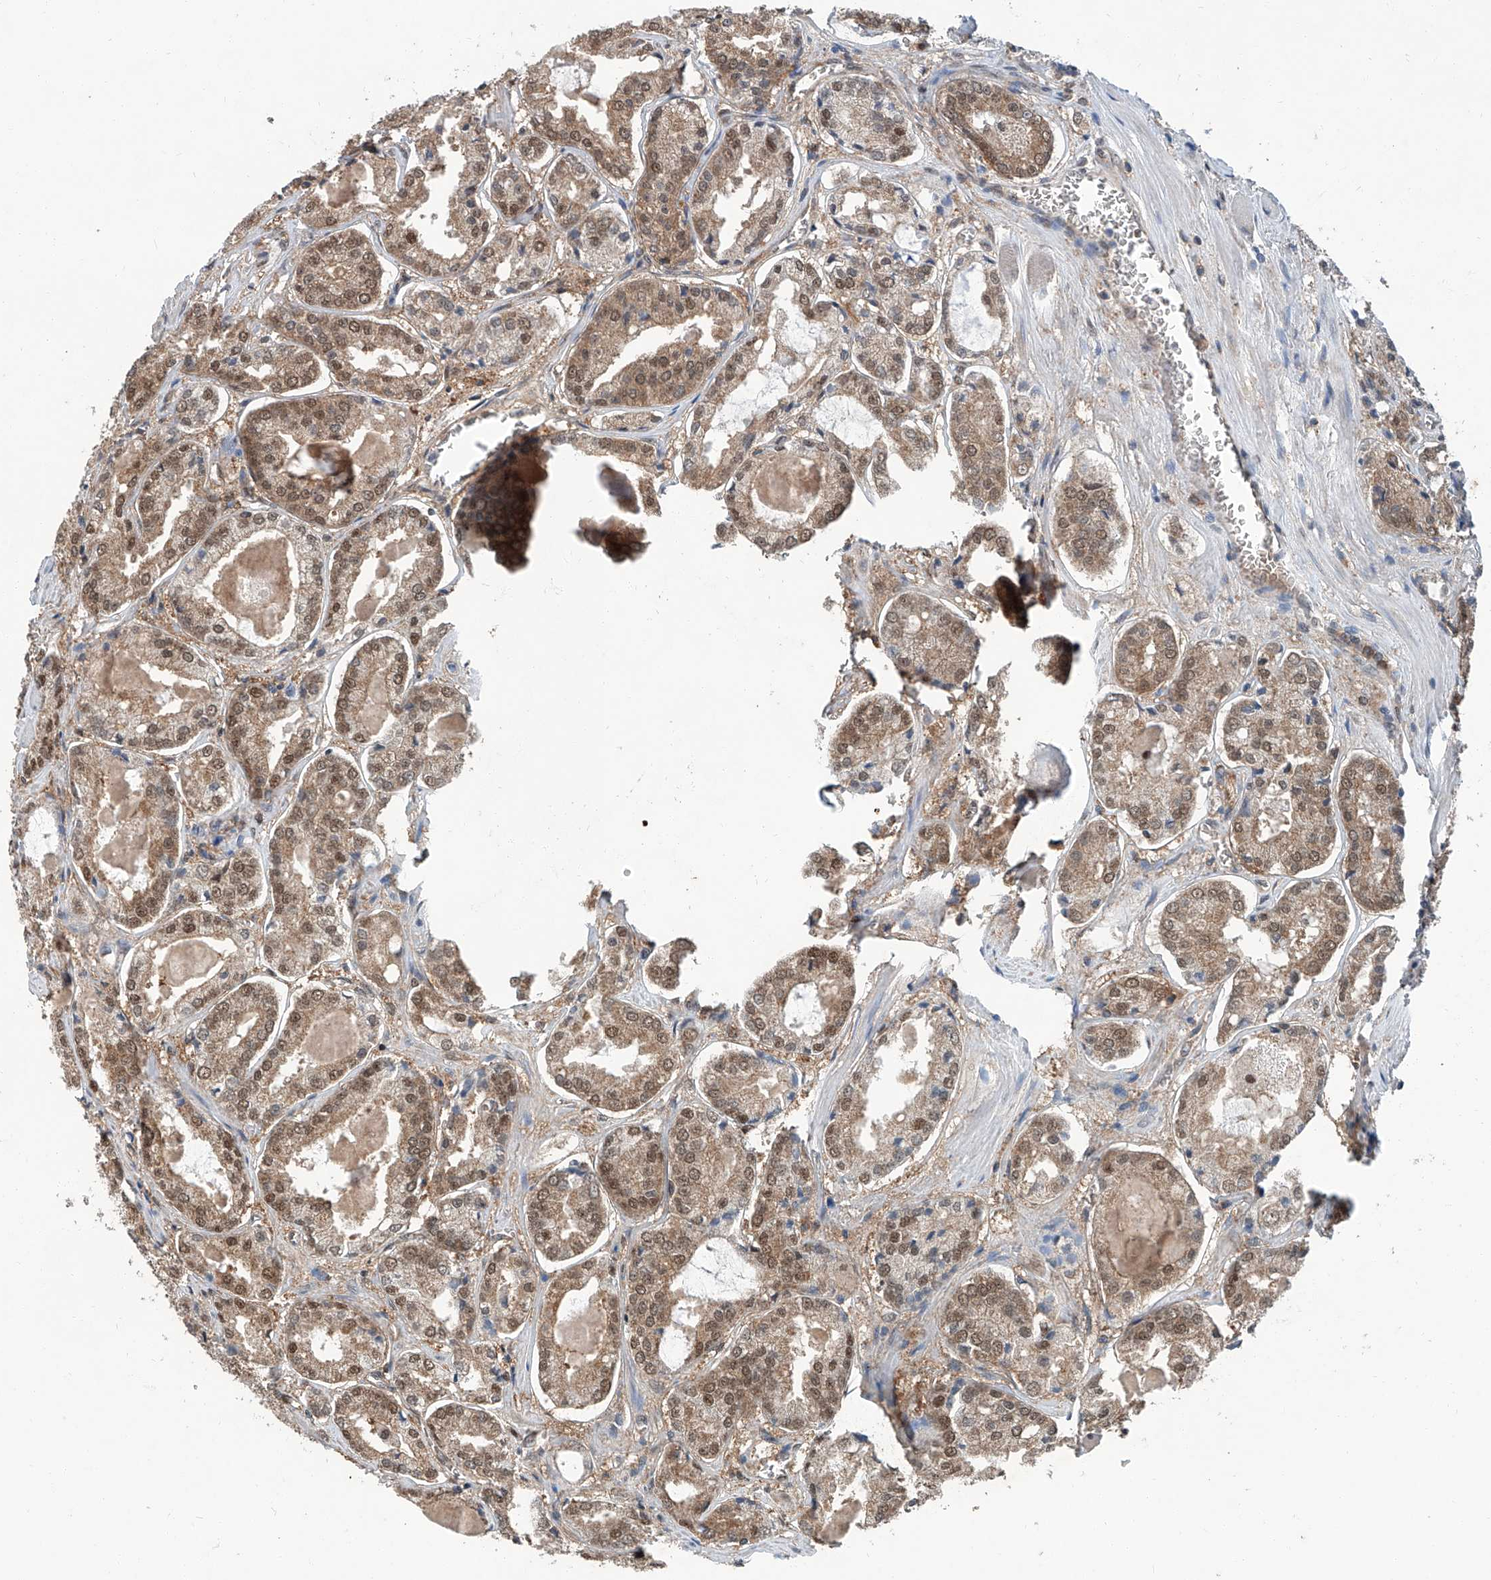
{"staining": {"intensity": "moderate", "quantity": ">75%", "location": "cytoplasmic/membranous,nuclear"}, "tissue": "prostate cancer", "cell_type": "Tumor cells", "image_type": "cancer", "snomed": [{"axis": "morphology", "description": "Adenocarcinoma, Low grade"}, {"axis": "topography", "description": "Prostate"}], "caption": "Immunohistochemistry (IHC) image of human prostate adenocarcinoma (low-grade) stained for a protein (brown), which displays medium levels of moderate cytoplasmic/membranous and nuclear positivity in approximately >75% of tumor cells.", "gene": "CLK1", "patient": {"sex": "male", "age": 67}}